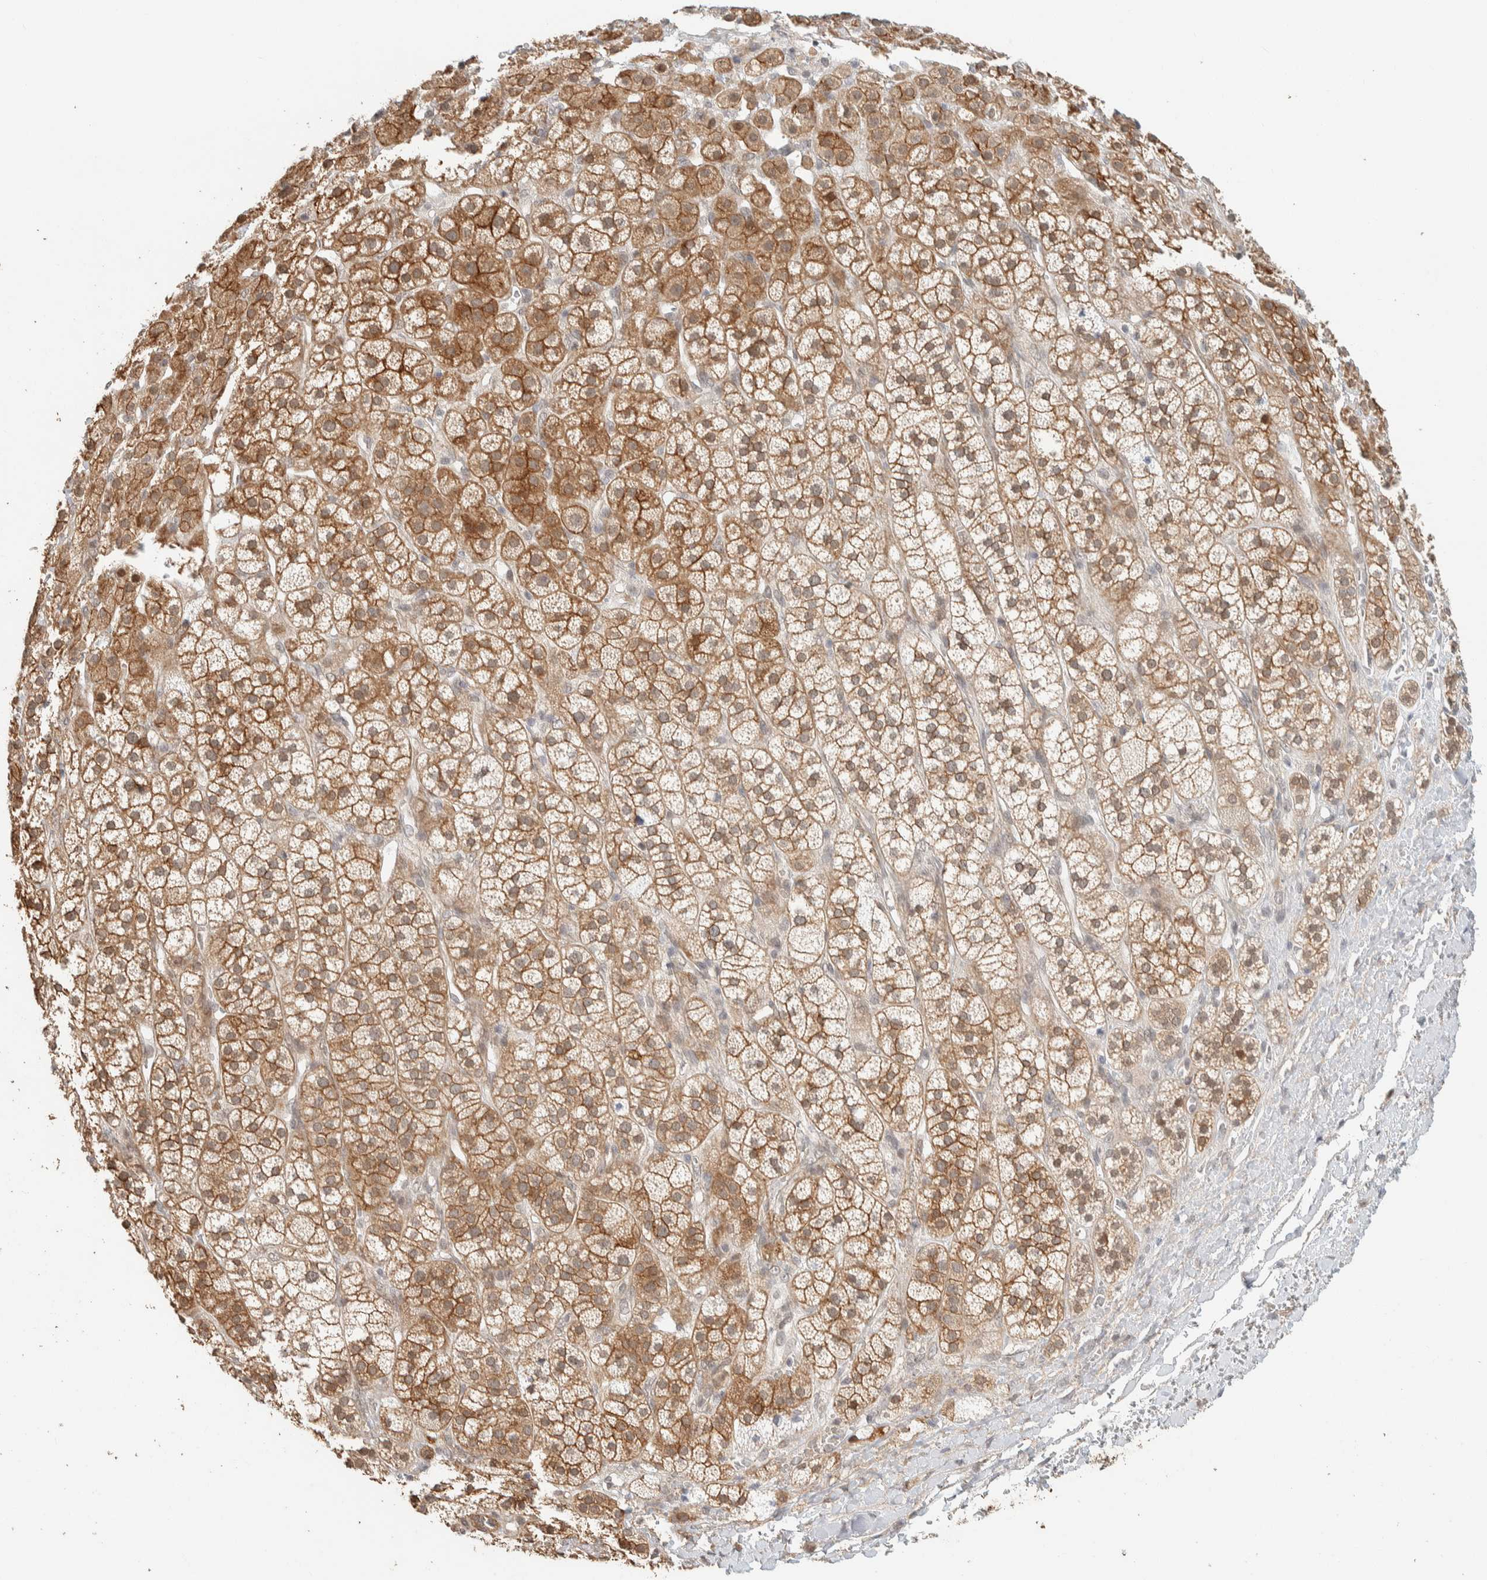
{"staining": {"intensity": "moderate", "quantity": ">75%", "location": "cytoplasmic/membranous"}, "tissue": "adrenal gland", "cell_type": "Glandular cells", "image_type": "normal", "snomed": [{"axis": "morphology", "description": "Normal tissue, NOS"}, {"axis": "topography", "description": "Adrenal gland"}], "caption": "The image shows immunohistochemical staining of unremarkable adrenal gland. There is moderate cytoplasmic/membranous positivity is seen in approximately >75% of glandular cells.", "gene": "ZBTB2", "patient": {"sex": "male", "age": 56}}